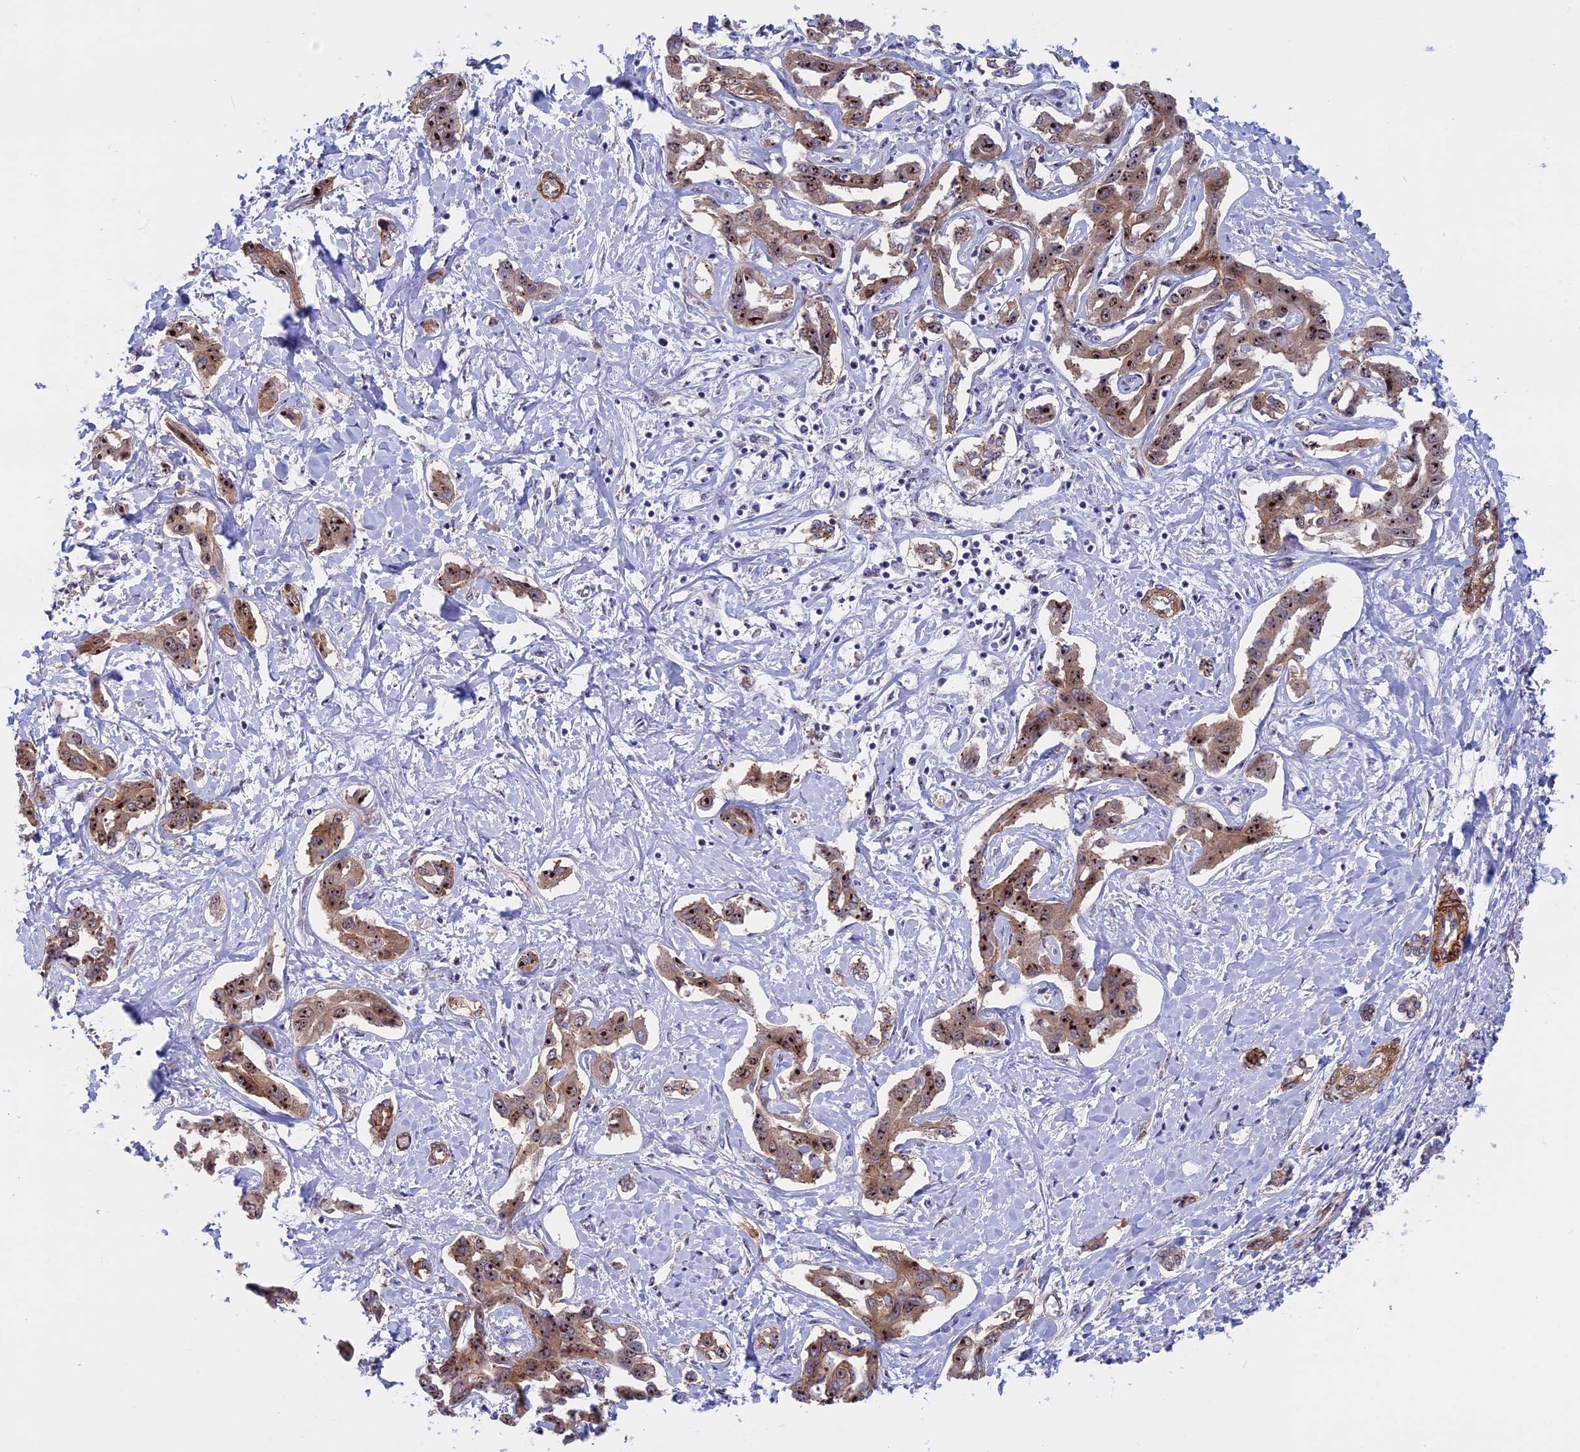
{"staining": {"intensity": "moderate", "quantity": ">75%", "location": "cytoplasmic/membranous,nuclear"}, "tissue": "liver cancer", "cell_type": "Tumor cells", "image_type": "cancer", "snomed": [{"axis": "morphology", "description": "Cholangiocarcinoma"}, {"axis": "topography", "description": "Liver"}], "caption": "Moderate cytoplasmic/membranous and nuclear positivity for a protein is appreciated in about >75% of tumor cells of liver cancer (cholangiocarcinoma) using IHC.", "gene": "DBNDD1", "patient": {"sex": "male", "age": 59}}